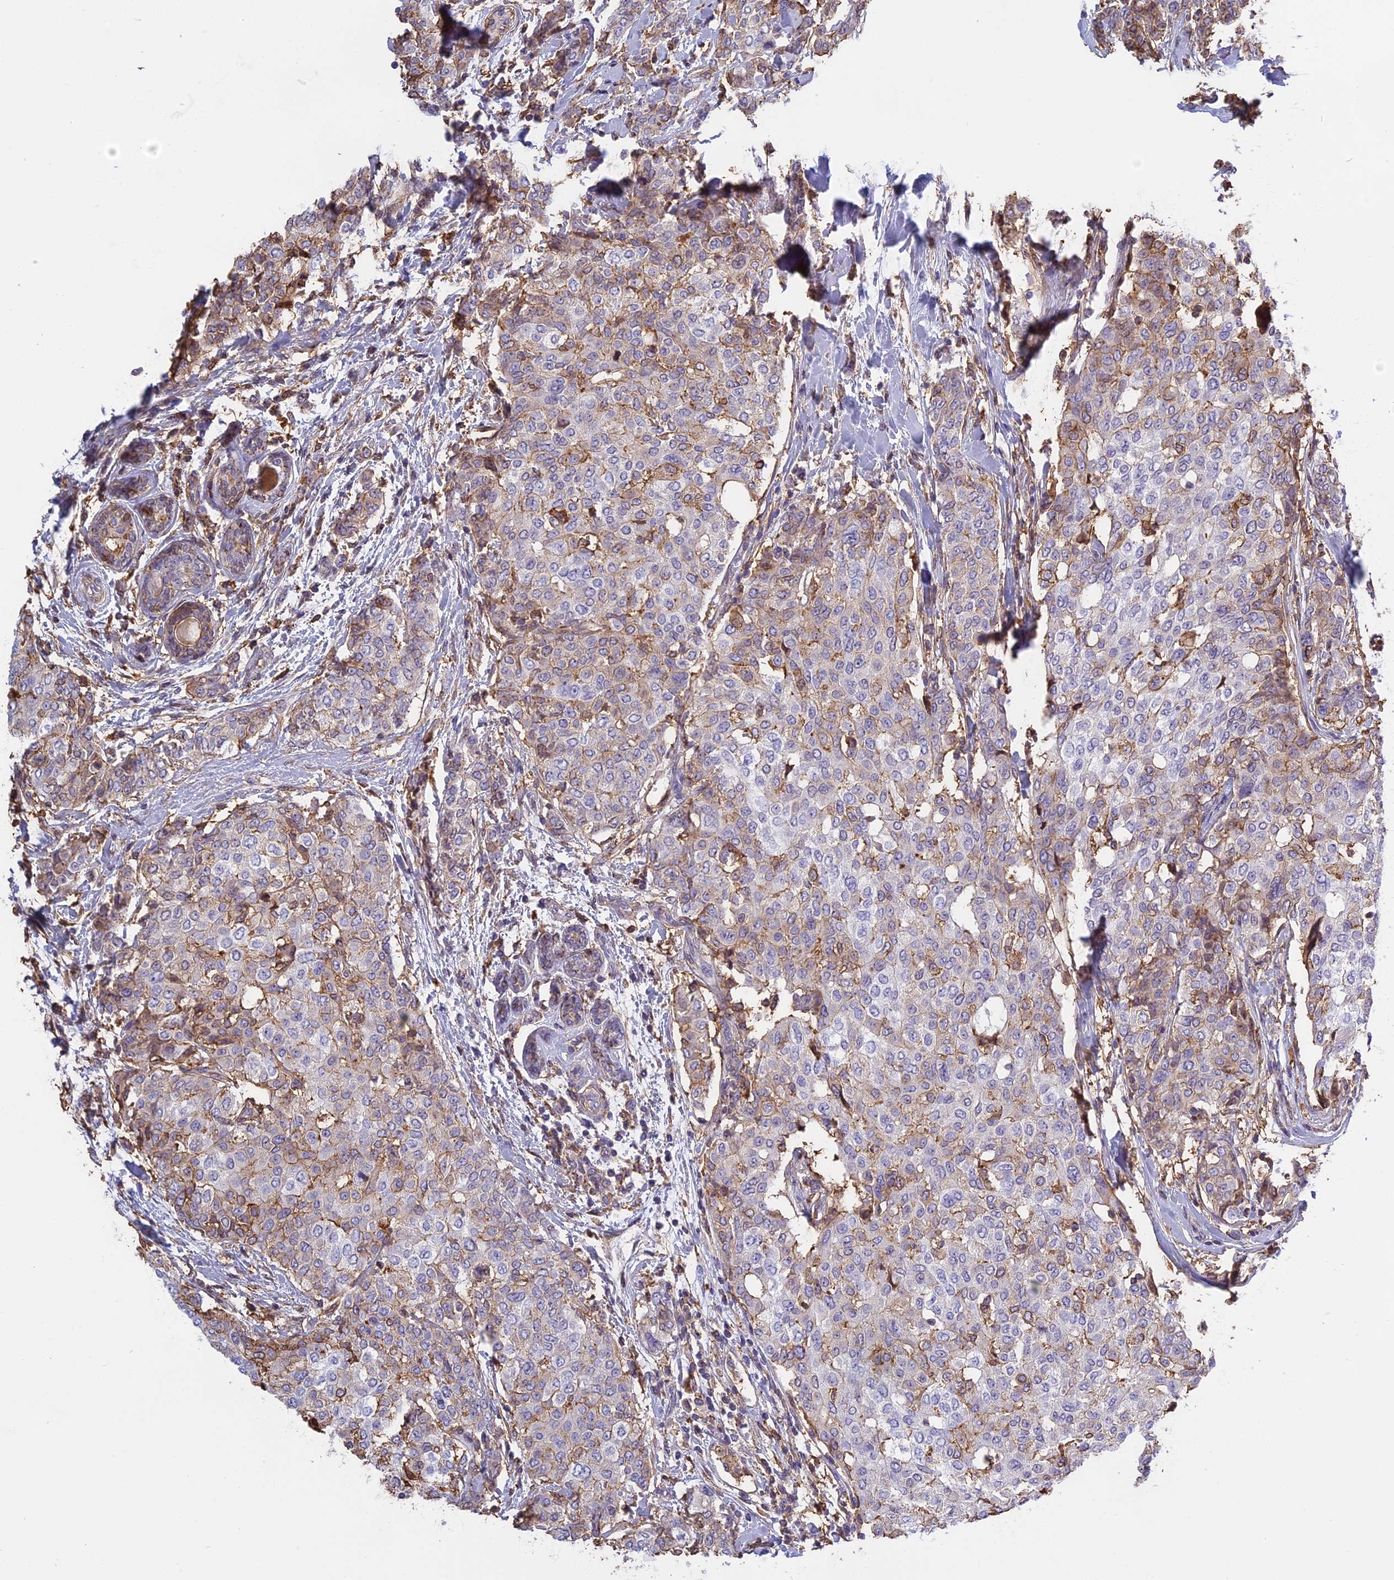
{"staining": {"intensity": "moderate", "quantity": "<25%", "location": "cytoplasmic/membranous"}, "tissue": "breast cancer", "cell_type": "Tumor cells", "image_type": "cancer", "snomed": [{"axis": "morphology", "description": "Lobular carcinoma"}, {"axis": "topography", "description": "Breast"}], "caption": "Immunohistochemistry (IHC) staining of breast lobular carcinoma, which reveals low levels of moderate cytoplasmic/membranous positivity in about <25% of tumor cells indicating moderate cytoplasmic/membranous protein expression. The staining was performed using DAB (brown) for protein detection and nuclei were counterstained in hematoxylin (blue).", "gene": "TMEM255B", "patient": {"sex": "female", "age": 51}}